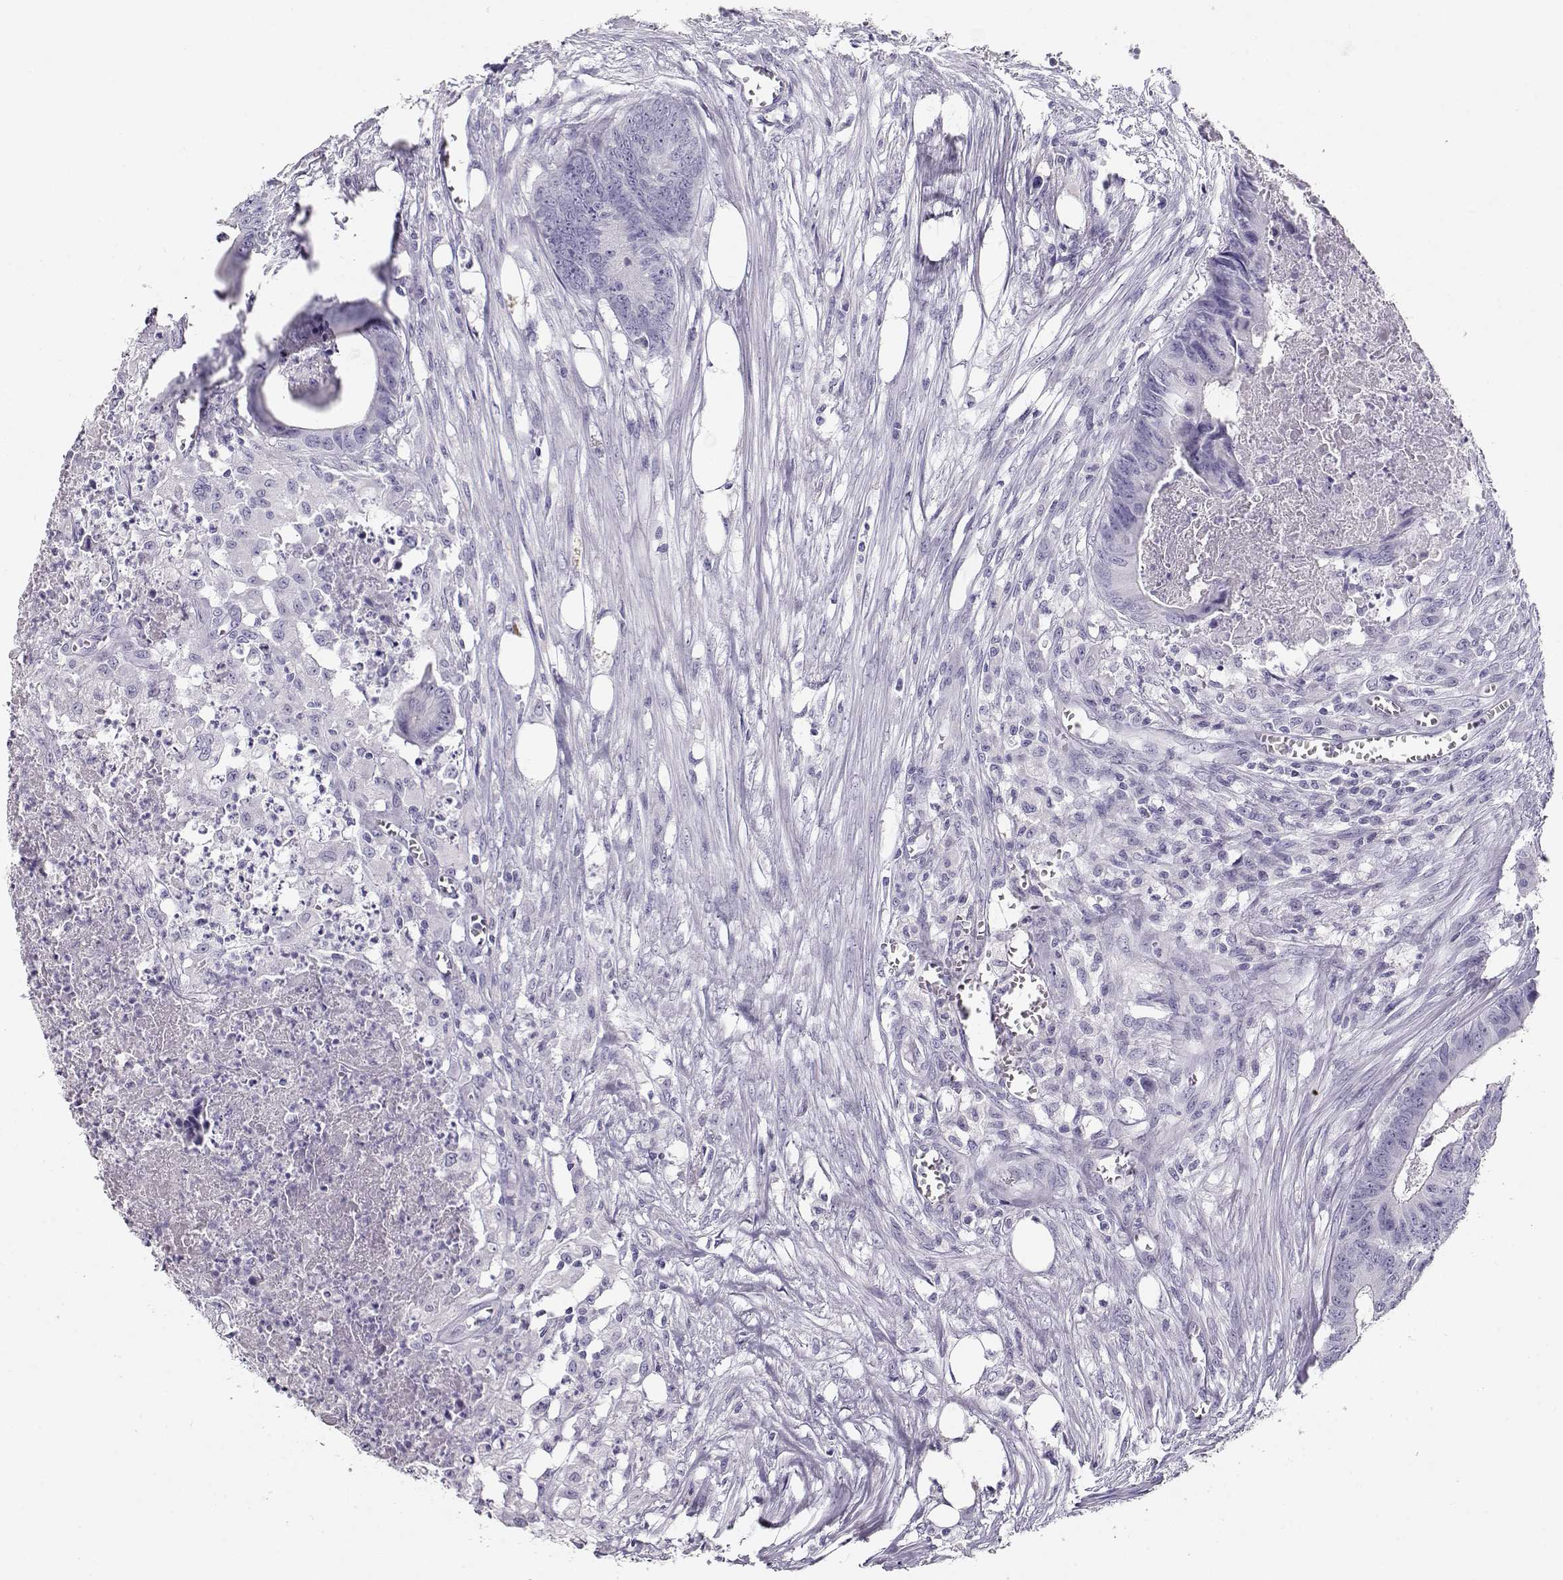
{"staining": {"intensity": "negative", "quantity": "none", "location": "none"}, "tissue": "colorectal cancer", "cell_type": "Tumor cells", "image_type": "cancer", "snomed": [{"axis": "morphology", "description": "Adenocarcinoma, NOS"}, {"axis": "topography", "description": "Colon"}], "caption": "Histopathology image shows no significant protein positivity in tumor cells of colorectal cancer.", "gene": "MAGEC1", "patient": {"sex": "male", "age": 84}}